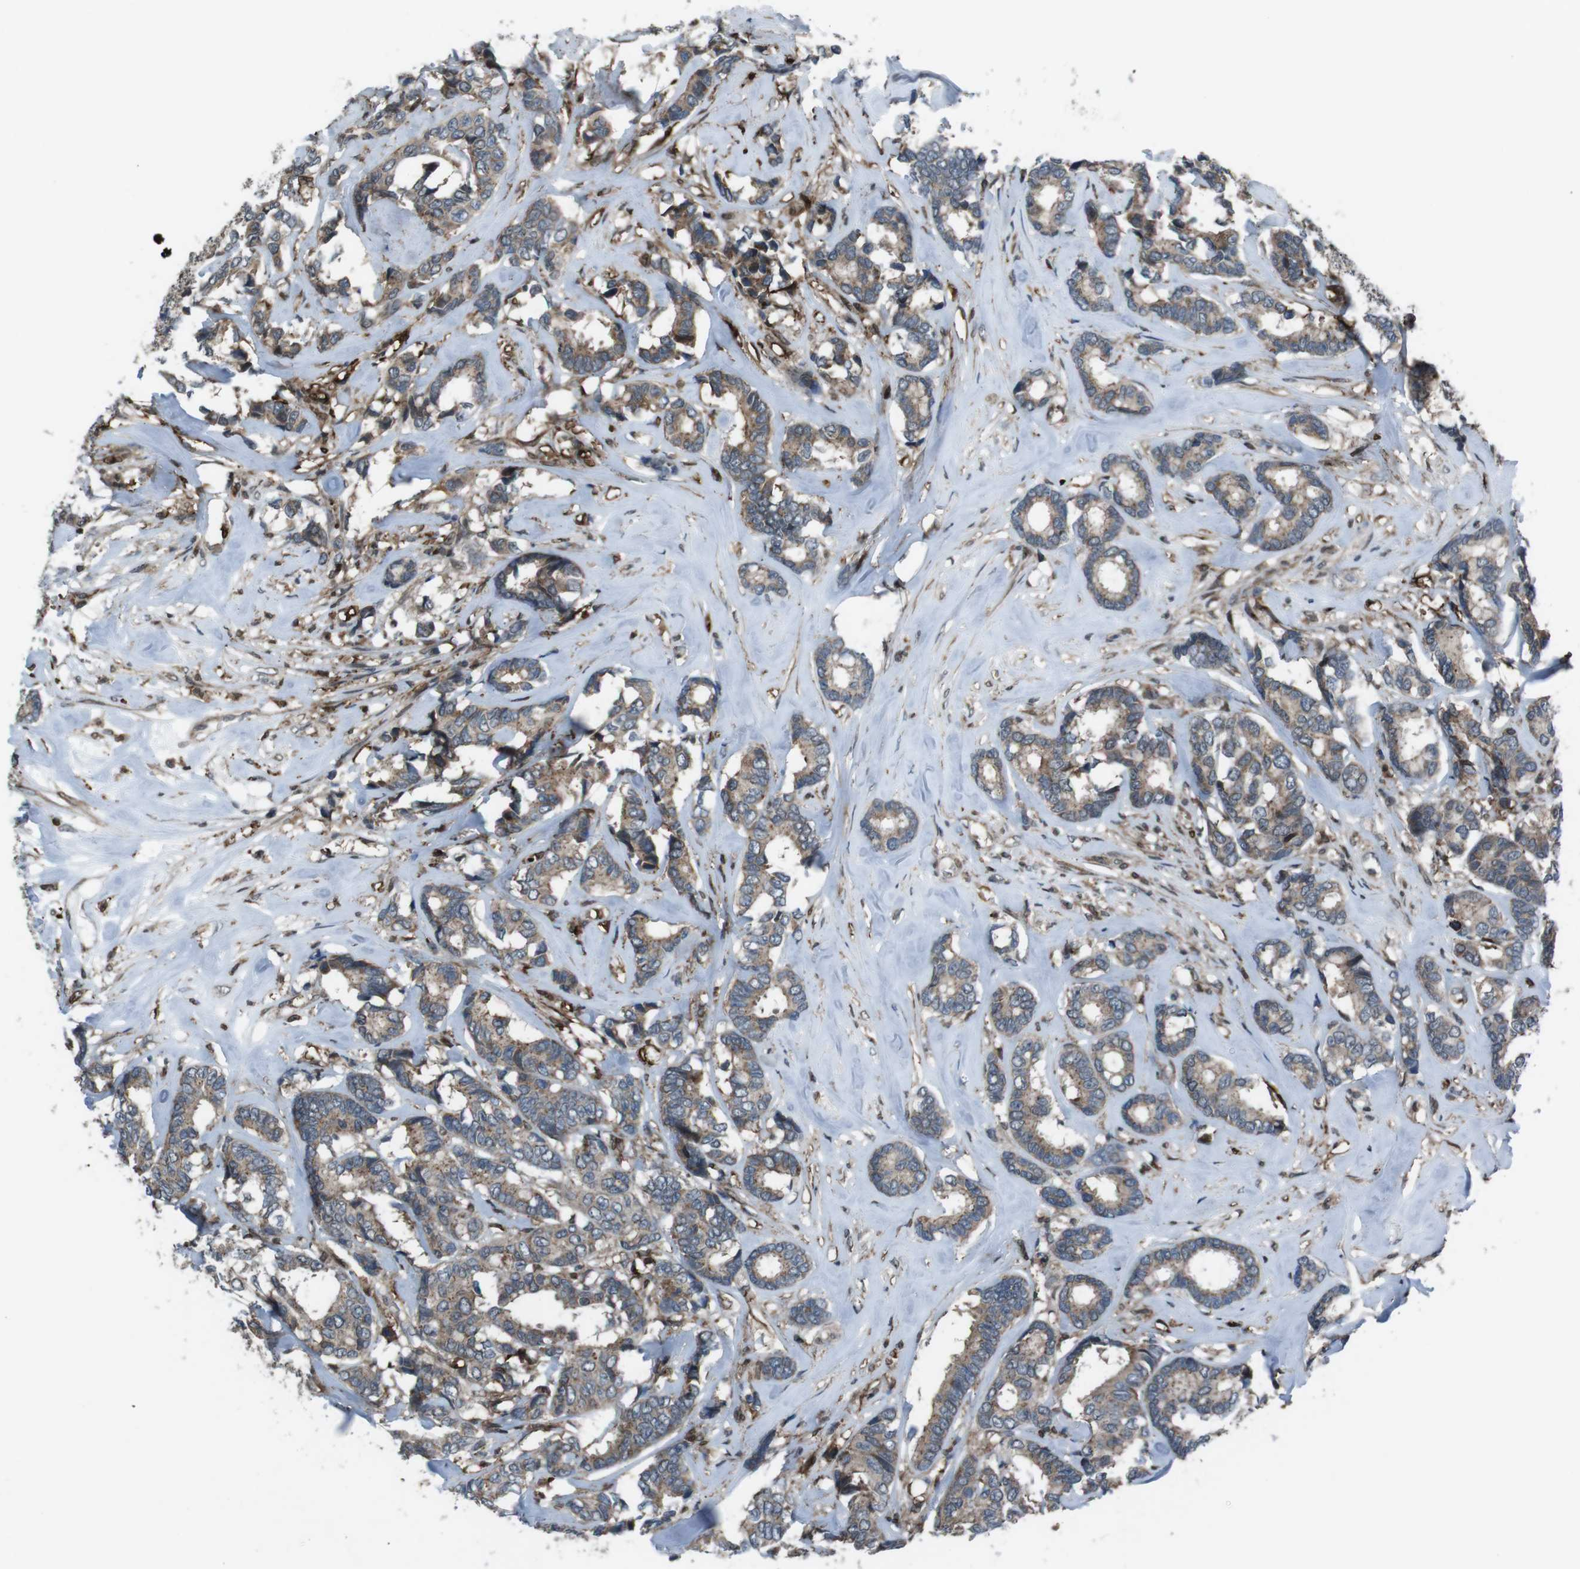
{"staining": {"intensity": "moderate", "quantity": ">75%", "location": "cytoplasmic/membranous"}, "tissue": "breast cancer", "cell_type": "Tumor cells", "image_type": "cancer", "snomed": [{"axis": "morphology", "description": "Duct carcinoma"}, {"axis": "topography", "description": "Breast"}], "caption": "Tumor cells display medium levels of moderate cytoplasmic/membranous positivity in approximately >75% of cells in human breast cancer.", "gene": "GDF10", "patient": {"sex": "female", "age": 87}}